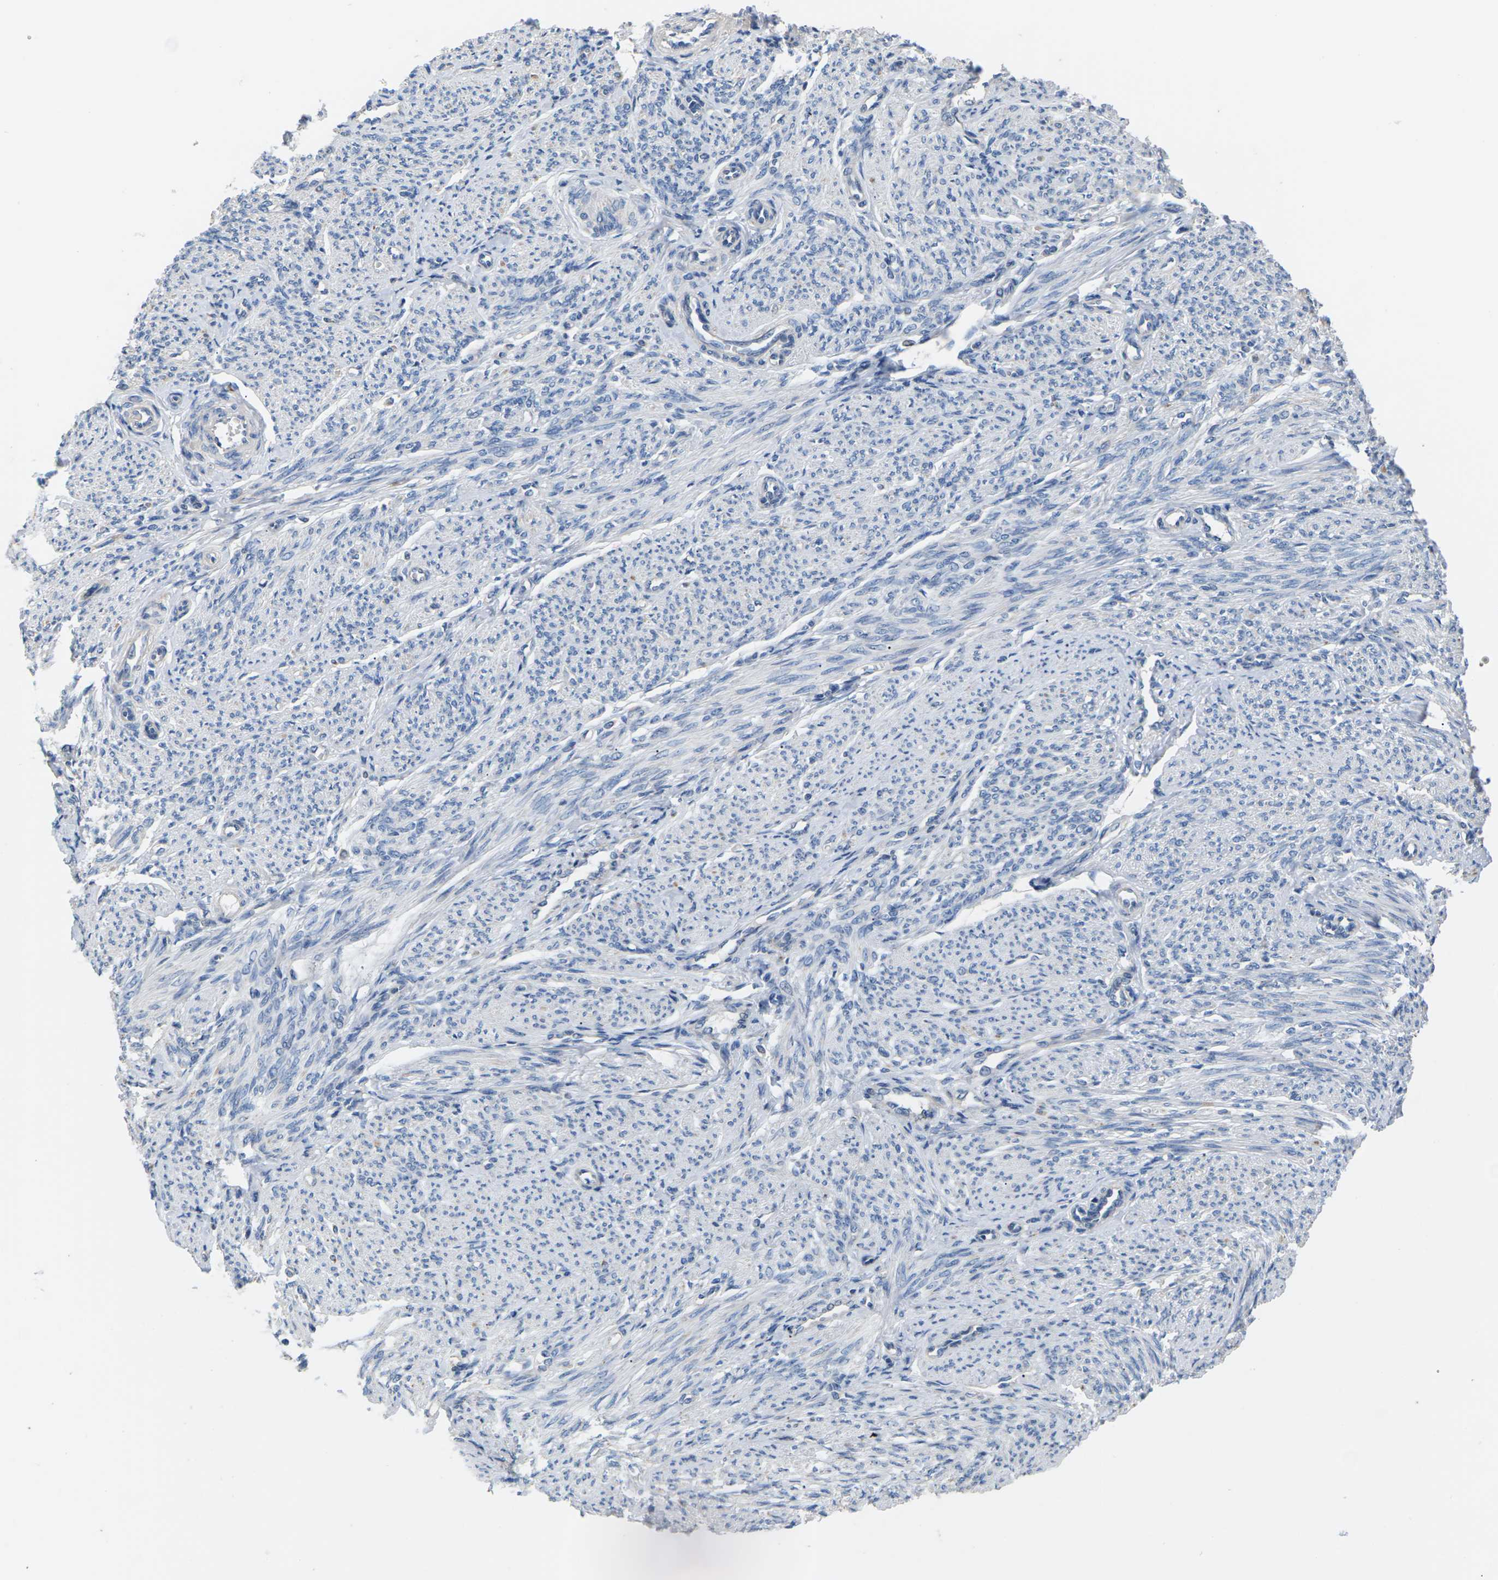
{"staining": {"intensity": "negative", "quantity": "none", "location": "none"}, "tissue": "smooth muscle", "cell_type": "Smooth muscle cells", "image_type": "normal", "snomed": [{"axis": "morphology", "description": "Normal tissue, NOS"}, {"axis": "topography", "description": "Smooth muscle"}], "caption": "DAB (3,3'-diaminobenzidine) immunohistochemical staining of benign smooth muscle exhibits no significant expression in smooth muscle cells. Brightfield microscopy of immunohistochemistry stained with DAB (brown) and hematoxylin (blue), captured at high magnification.", "gene": "KLHDC8B", "patient": {"sex": "female", "age": 65}}